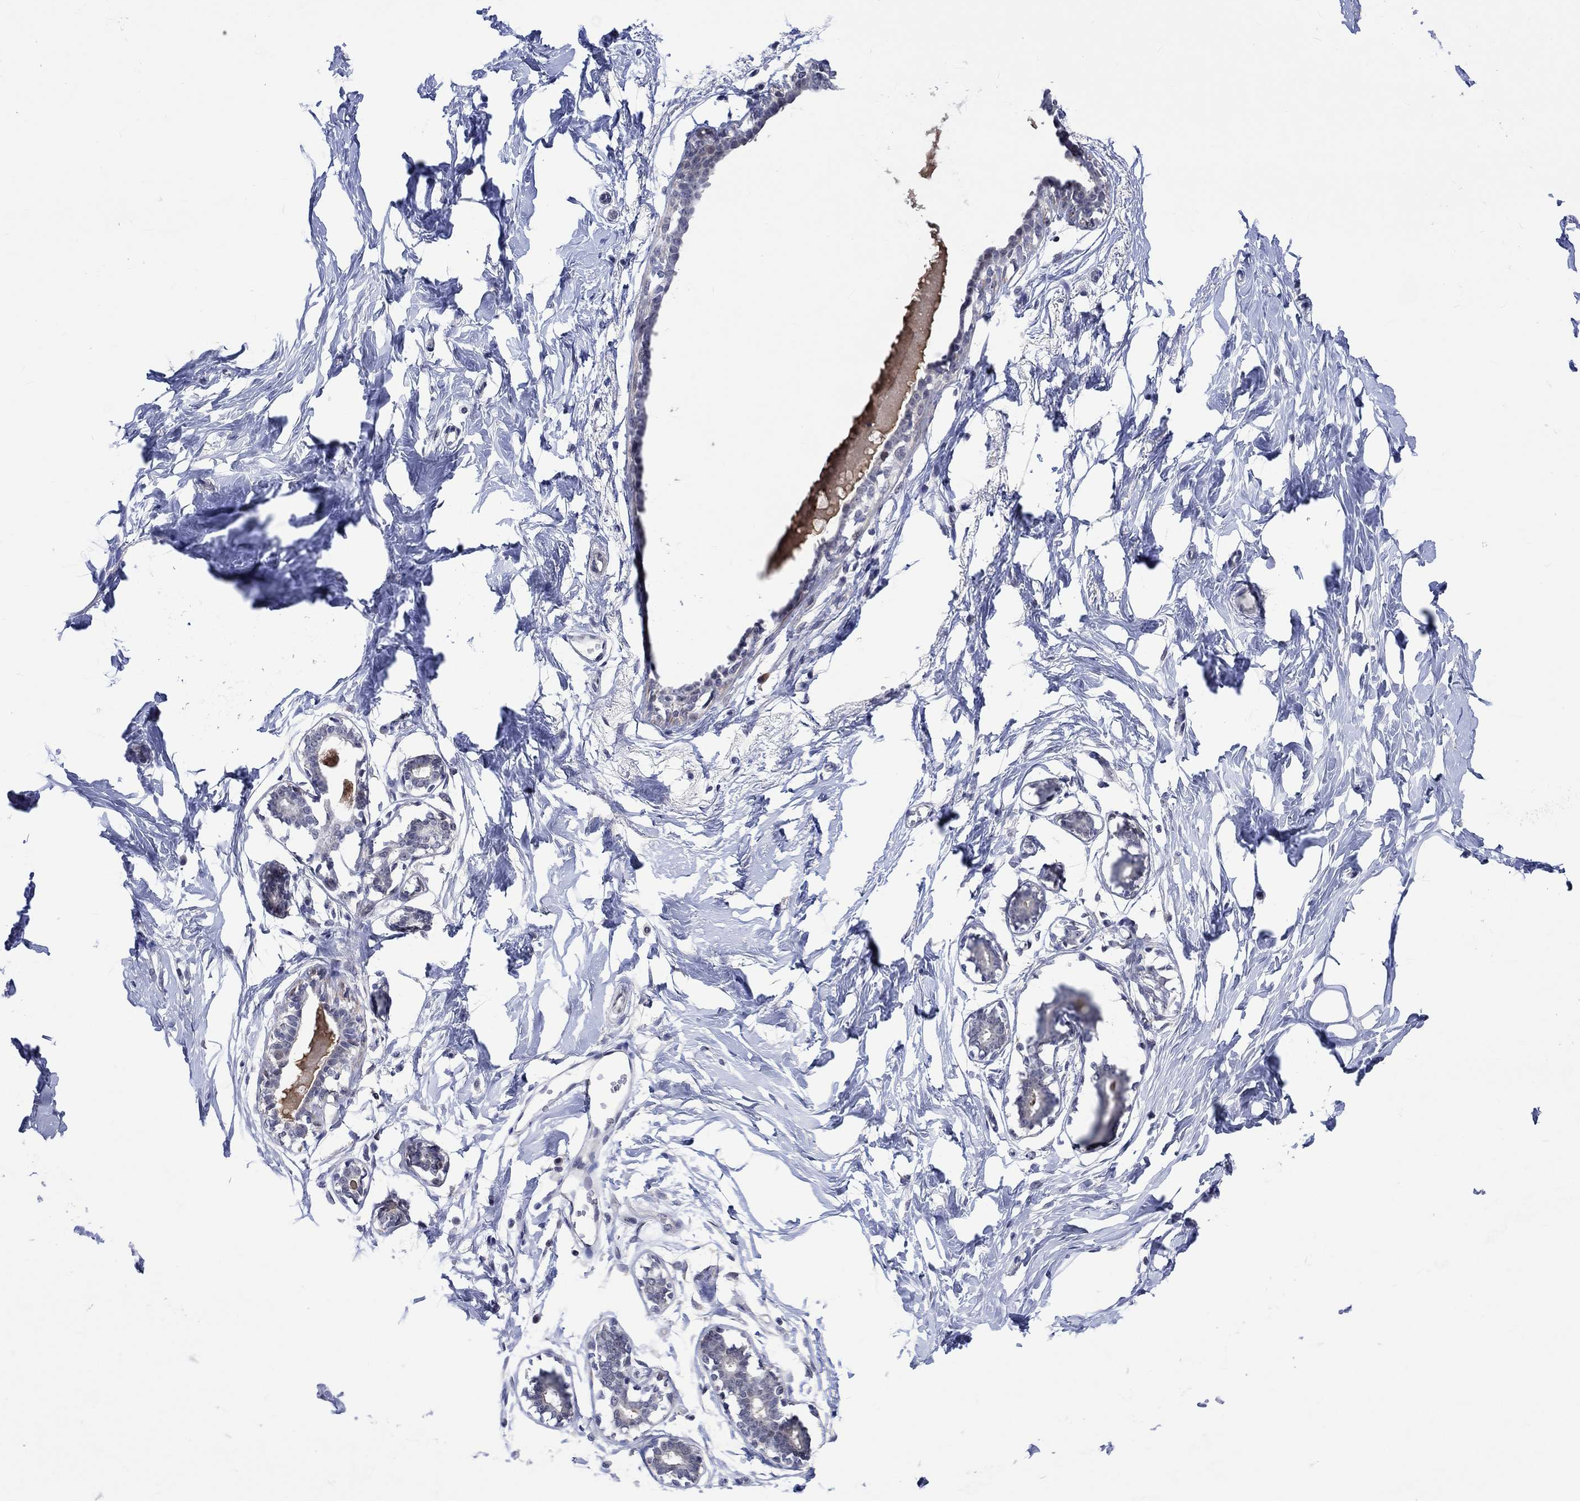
{"staining": {"intensity": "negative", "quantity": "none", "location": "none"}, "tissue": "breast", "cell_type": "Adipocytes", "image_type": "normal", "snomed": [{"axis": "morphology", "description": "Normal tissue, NOS"}, {"axis": "morphology", "description": "Lobular carcinoma, in situ"}, {"axis": "topography", "description": "Breast"}], "caption": "An image of breast stained for a protein exhibits no brown staining in adipocytes. (Stains: DAB (3,3'-diaminobenzidine) IHC with hematoxylin counter stain, Microscopy: brightfield microscopy at high magnification).", "gene": "E2F8", "patient": {"sex": "female", "age": 35}}